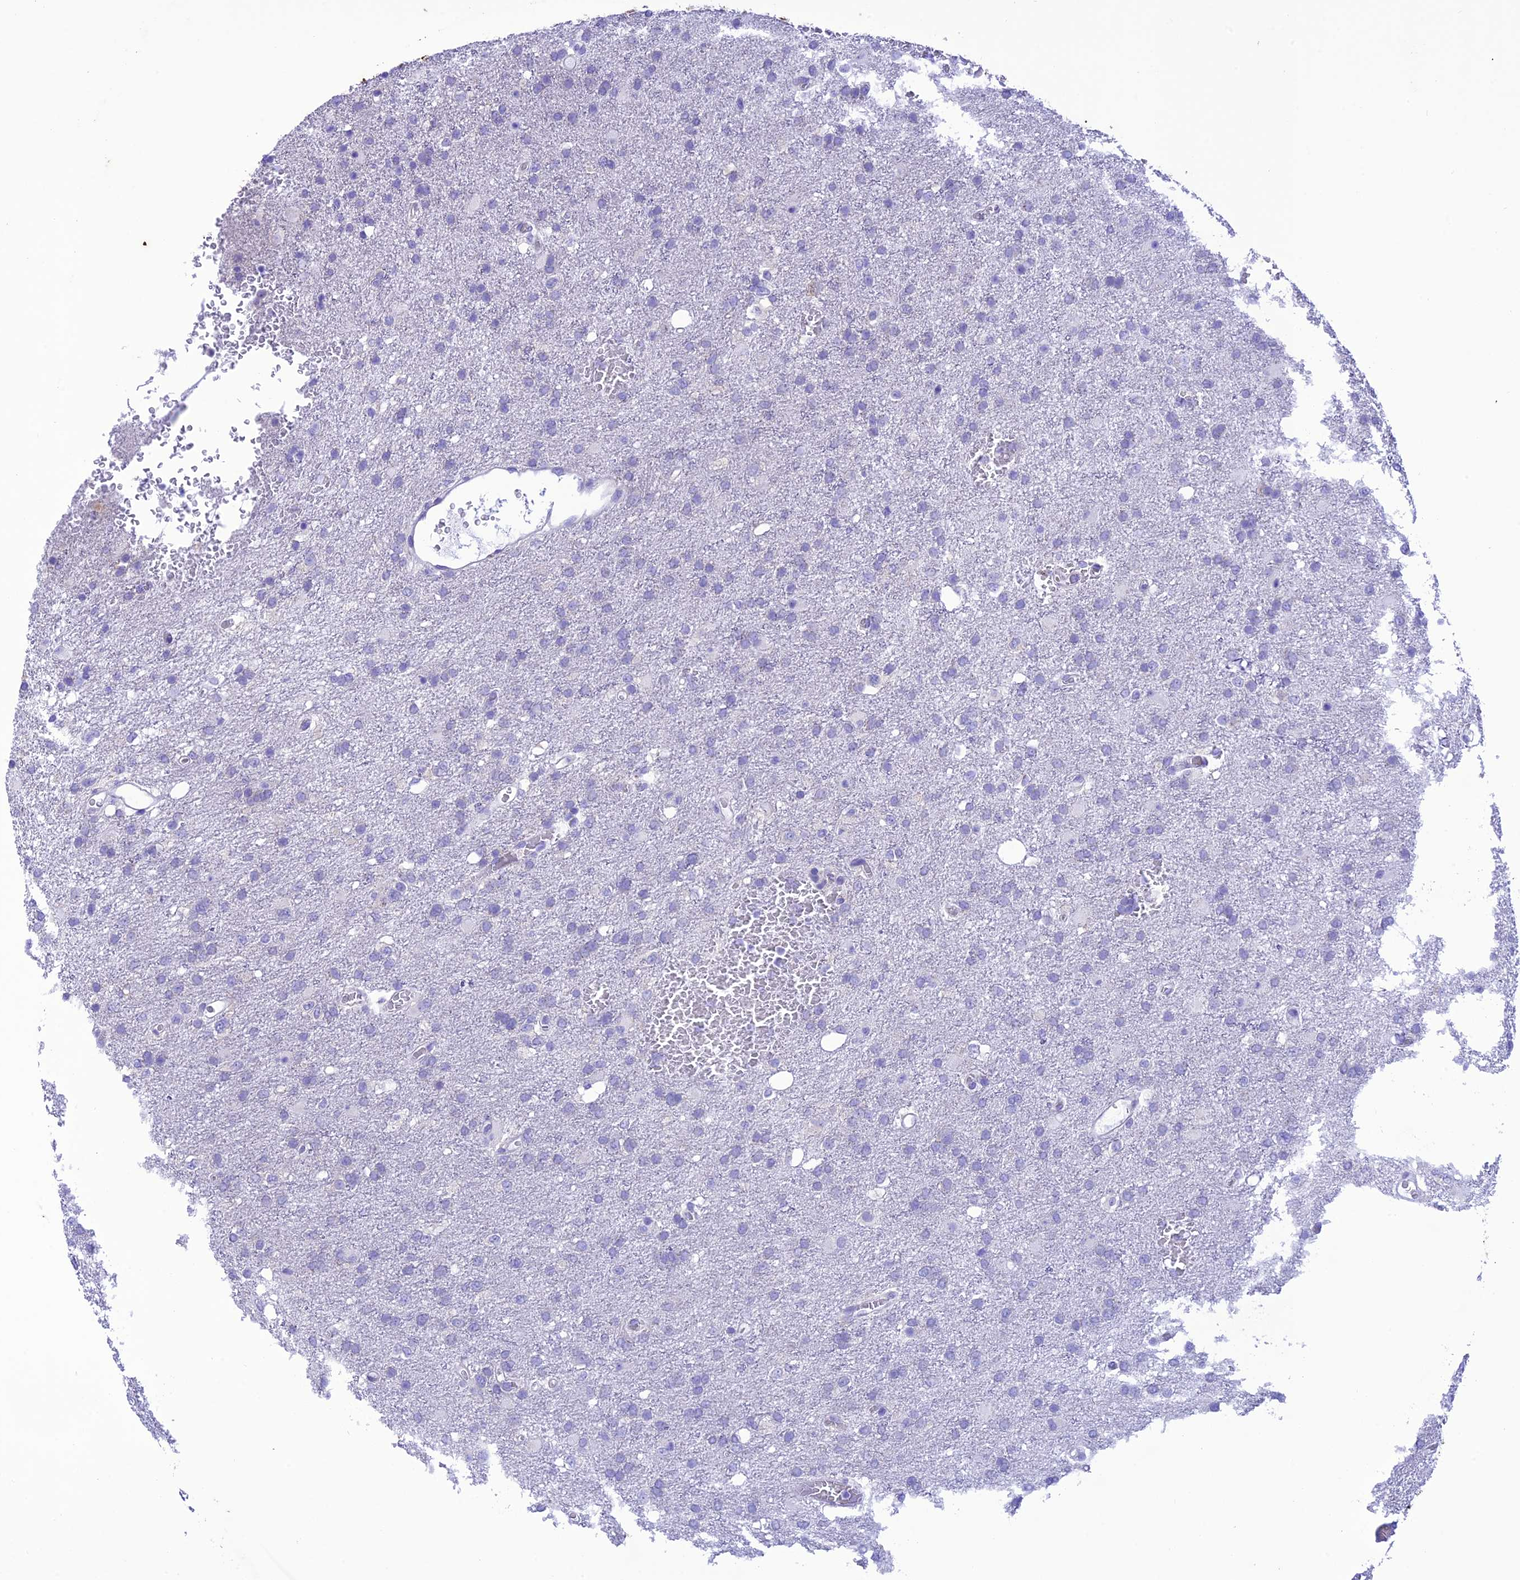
{"staining": {"intensity": "negative", "quantity": "none", "location": "none"}, "tissue": "glioma", "cell_type": "Tumor cells", "image_type": "cancer", "snomed": [{"axis": "morphology", "description": "Glioma, malignant, High grade"}, {"axis": "topography", "description": "Brain"}], "caption": "A photomicrograph of human glioma is negative for staining in tumor cells. (DAB (3,3'-diaminobenzidine) immunohistochemistry with hematoxylin counter stain).", "gene": "VPS52", "patient": {"sex": "female", "age": 74}}